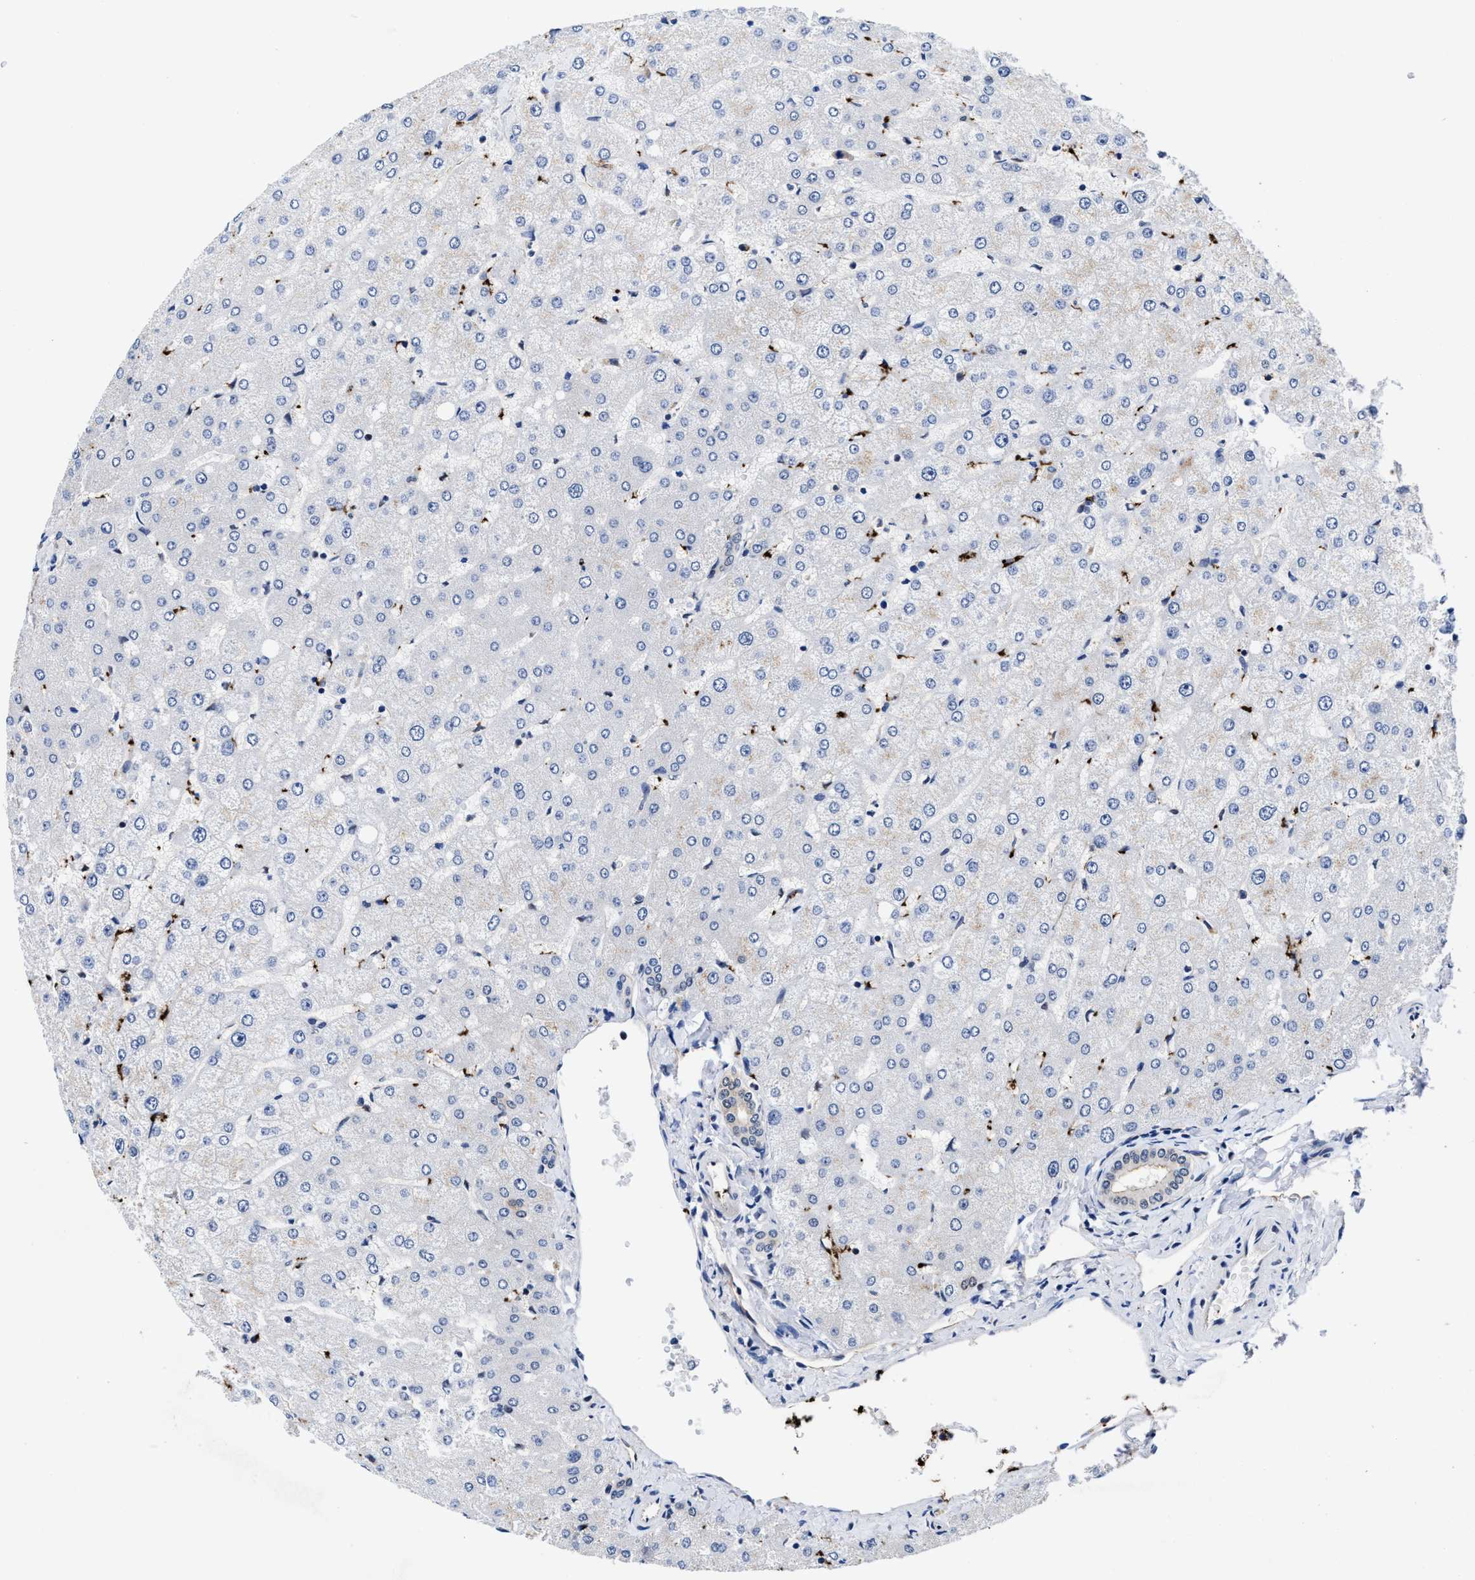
{"staining": {"intensity": "weak", "quantity": "<25%", "location": "cytoplasmic/membranous"}, "tissue": "liver", "cell_type": "Cholangiocytes", "image_type": "normal", "snomed": [{"axis": "morphology", "description": "Normal tissue, NOS"}, {"axis": "topography", "description": "Liver"}], "caption": "Immunohistochemistry (IHC) image of benign human liver stained for a protein (brown), which demonstrates no expression in cholangiocytes.", "gene": "ACLY", "patient": {"sex": "female", "age": 54}}